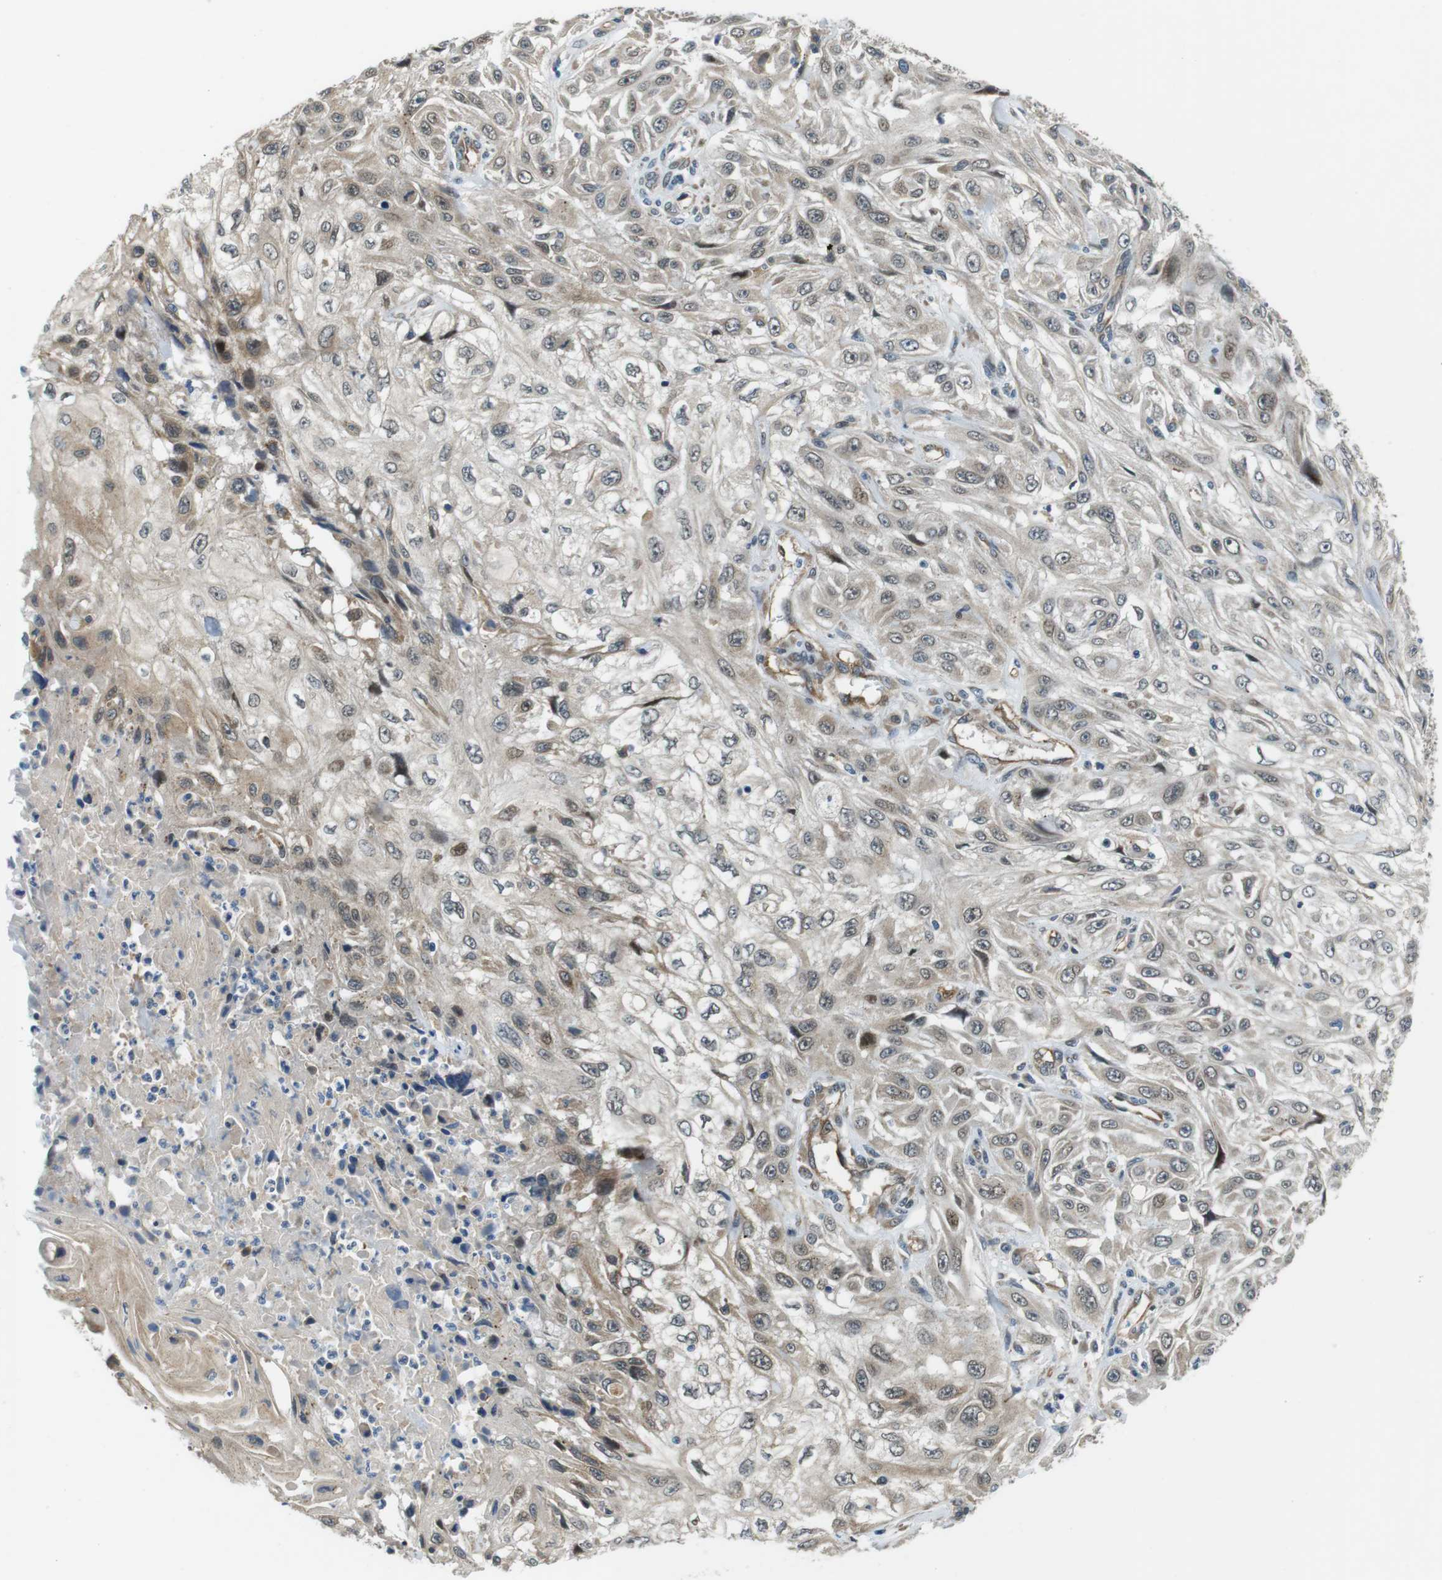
{"staining": {"intensity": "weak", "quantity": "<25%", "location": "cytoplasmic/membranous,nuclear"}, "tissue": "skin cancer", "cell_type": "Tumor cells", "image_type": "cancer", "snomed": [{"axis": "morphology", "description": "Squamous cell carcinoma, NOS"}, {"axis": "topography", "description": "Skin"}], "caption": "High power microscopy photomicrograph of an immunohistochemistry (IHC) histopathology image of skin cancer (squamous cell carcinoma), revealing no significant expression in tumor cells.", "gene": "PALD1", "patient": {"sex": "male", "age": 75}}